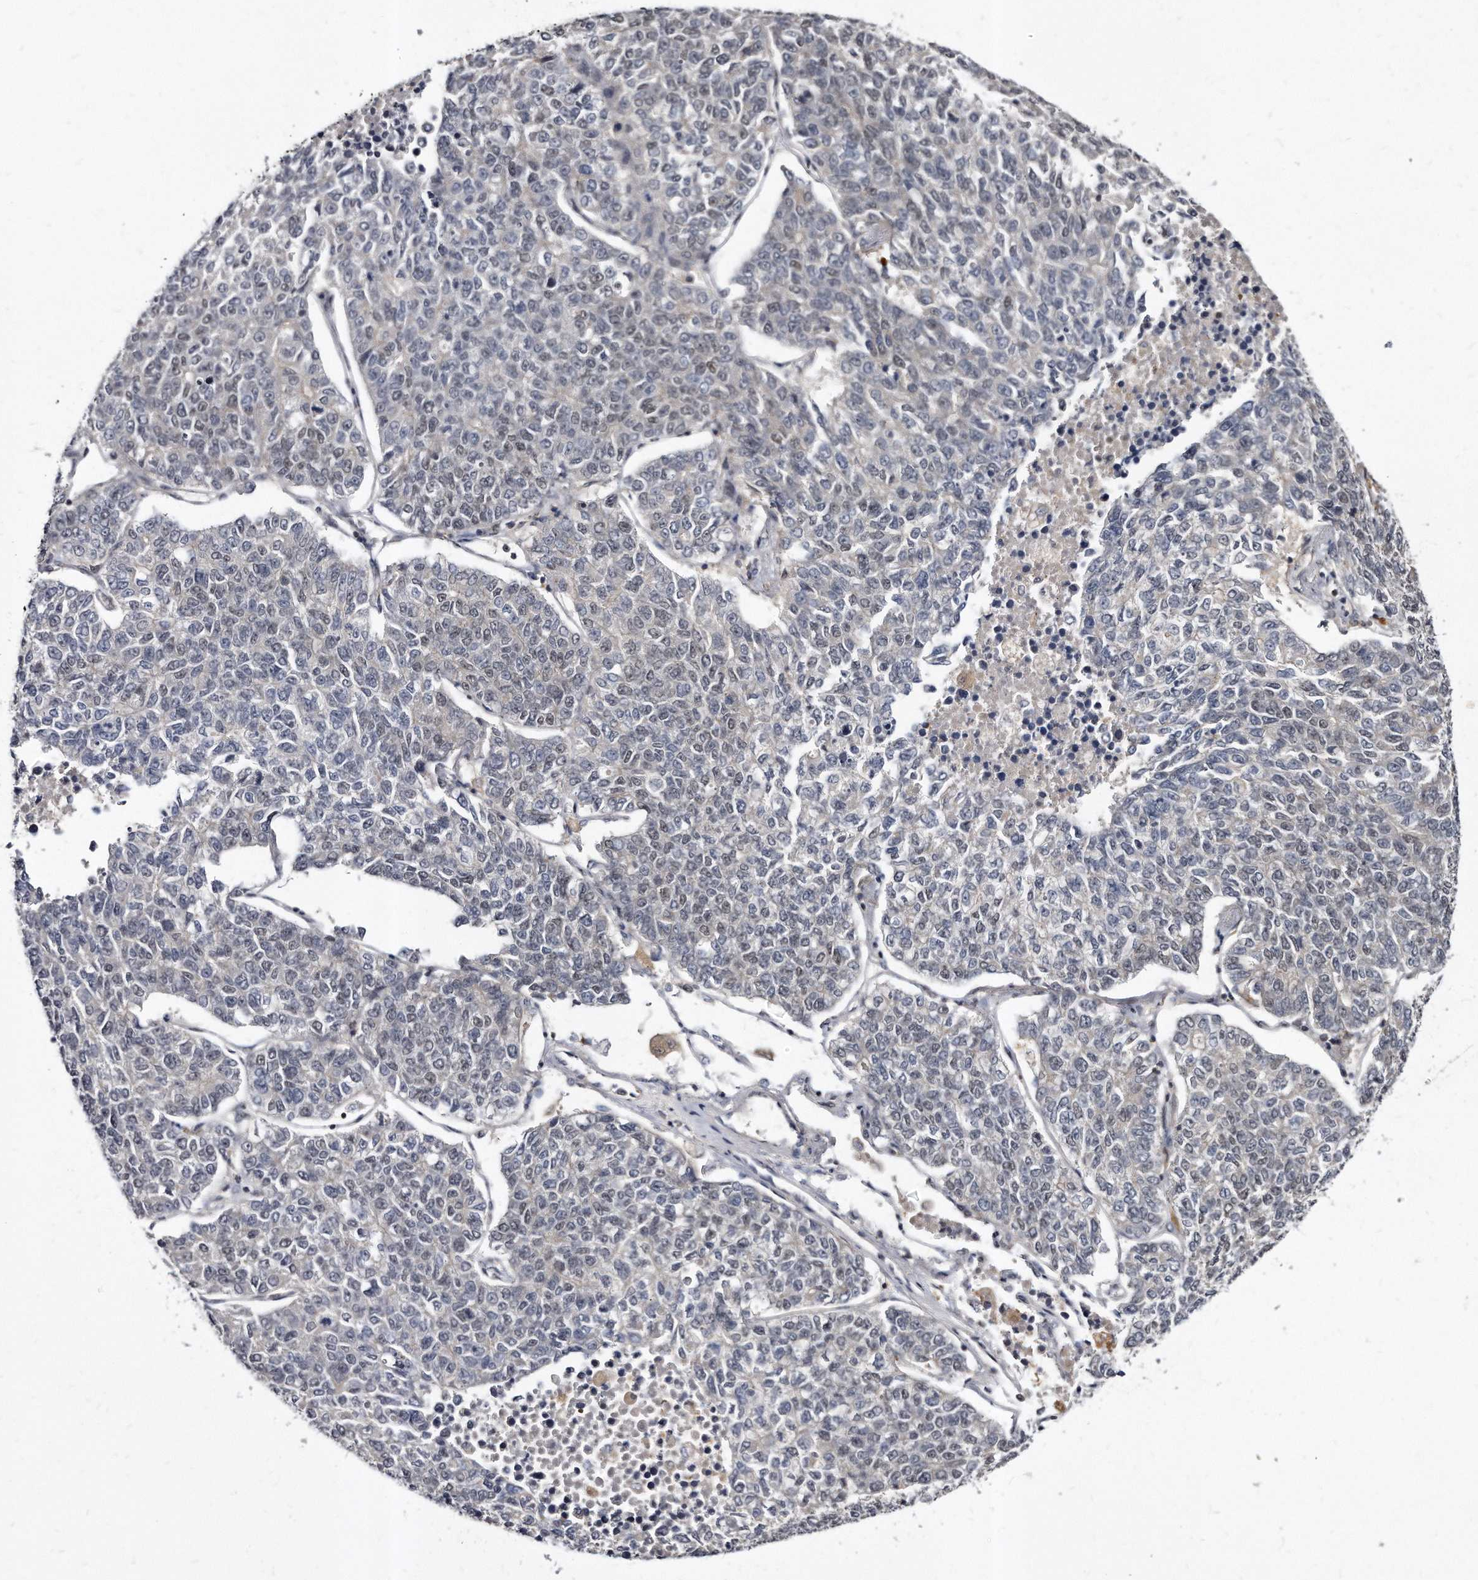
{"staining": {"intensity": "negative", "quantity": "none", "location": "none"}, "tissue": "lung cancer", "cell_type": "Tumor cells", "image_type": "cancer", "snomed": [{"axis": "morphology", "description": "Adenocarcinoma, NOS"}, {"axis": "topography", "description": "Lung"}], "caption": "This is a image of IHC staining of lung cancer (adenocarcinoma), which shows no expression in tumor cells.", "gene": "KLHDC3", "patient": {"sex": "male", "age": 49}}